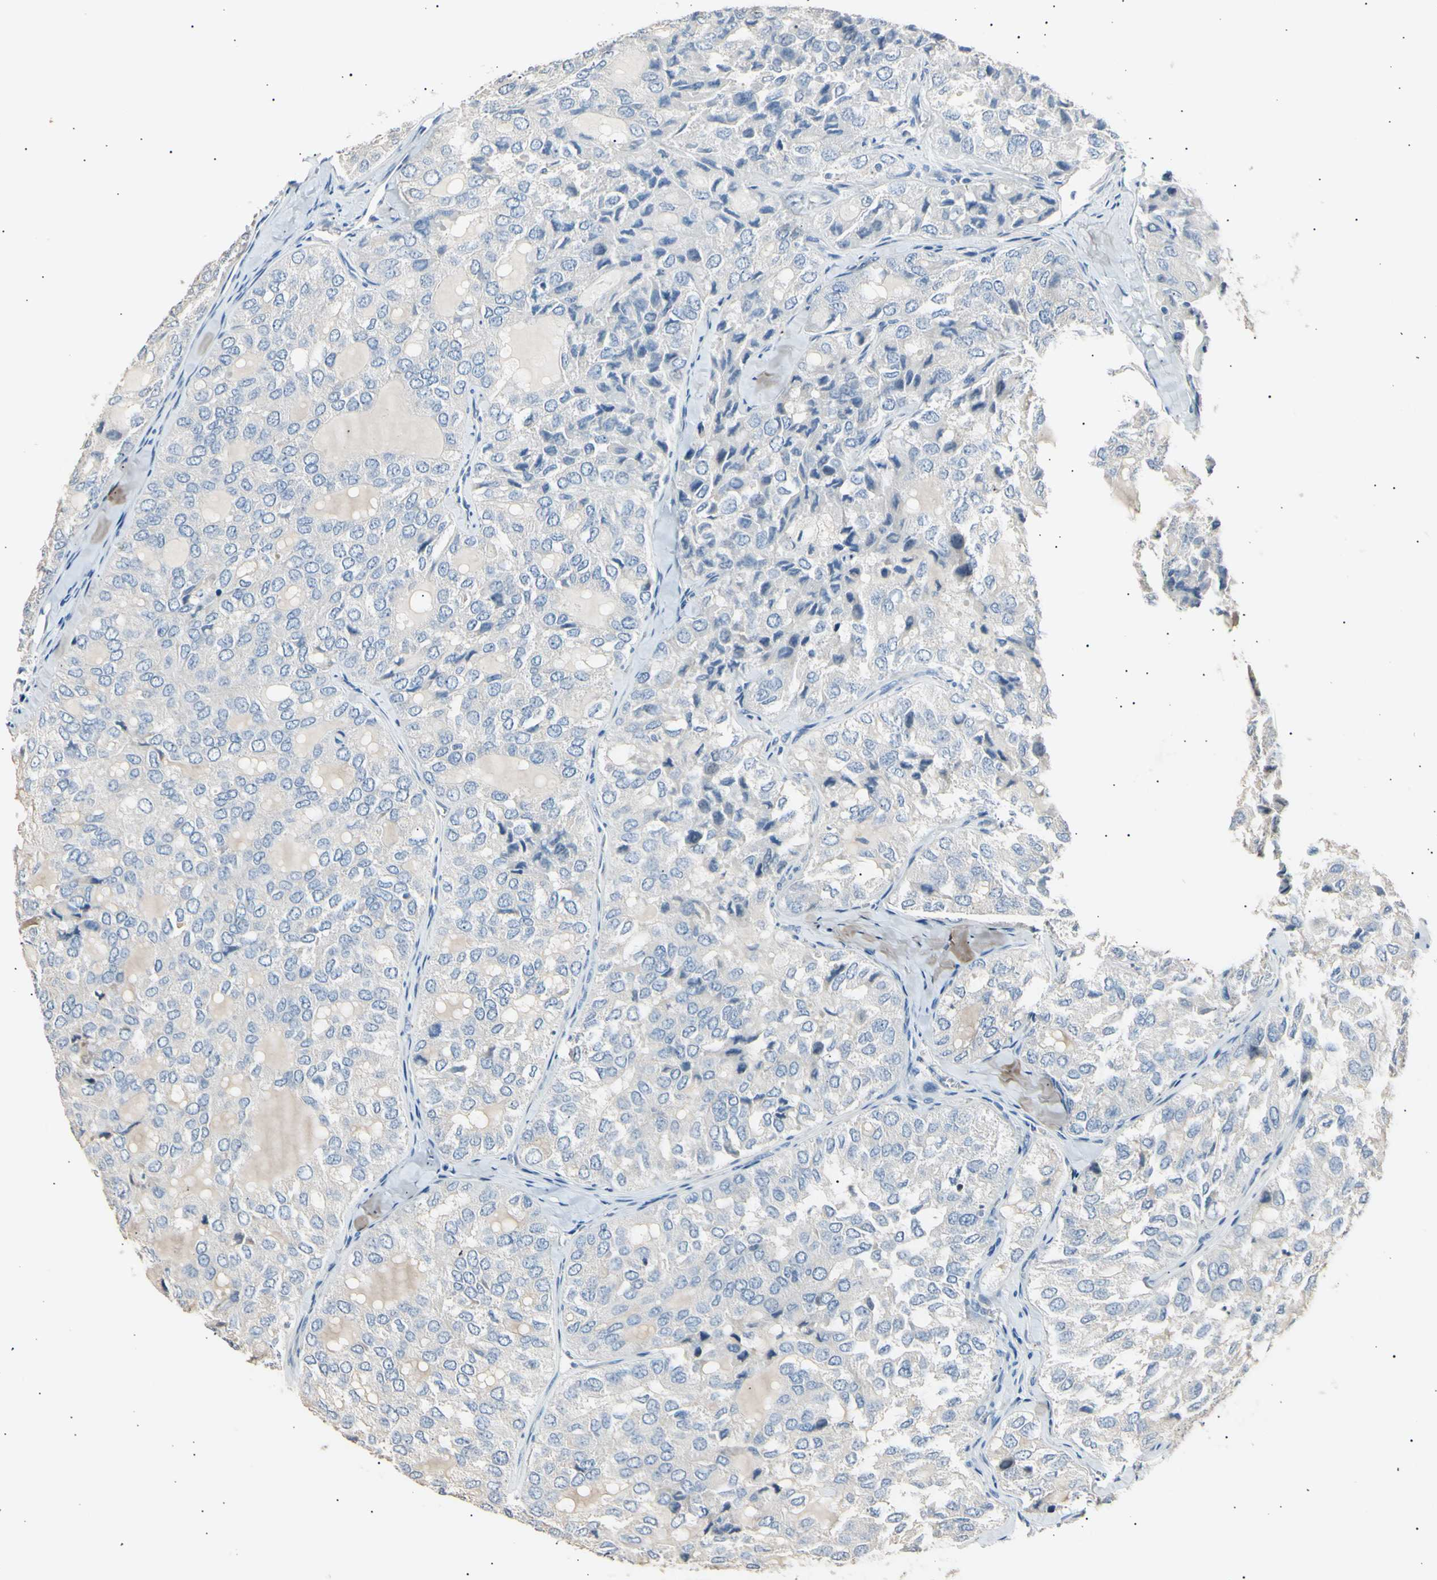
{"staining": {"intensity": "negative", "quantity": "none", "location": "none"}, "tissue": "thyroid cancer", "cell_type": "Tumor cells", "image_type": "cancer", "snomed": [{"axis": "morphology", "description": "Follicular adenoma carcinoma, NOS"}, {"axis": "topography", "description": "Thyroid gland"}], "caption": "Immunohistochemistry (IHC) of human thyroid cancer (follicular adenoma carcinoma) shows no expression in tumor cells.", "gene": "LDLR", "patient": {"sex": "male", "age": 75}}